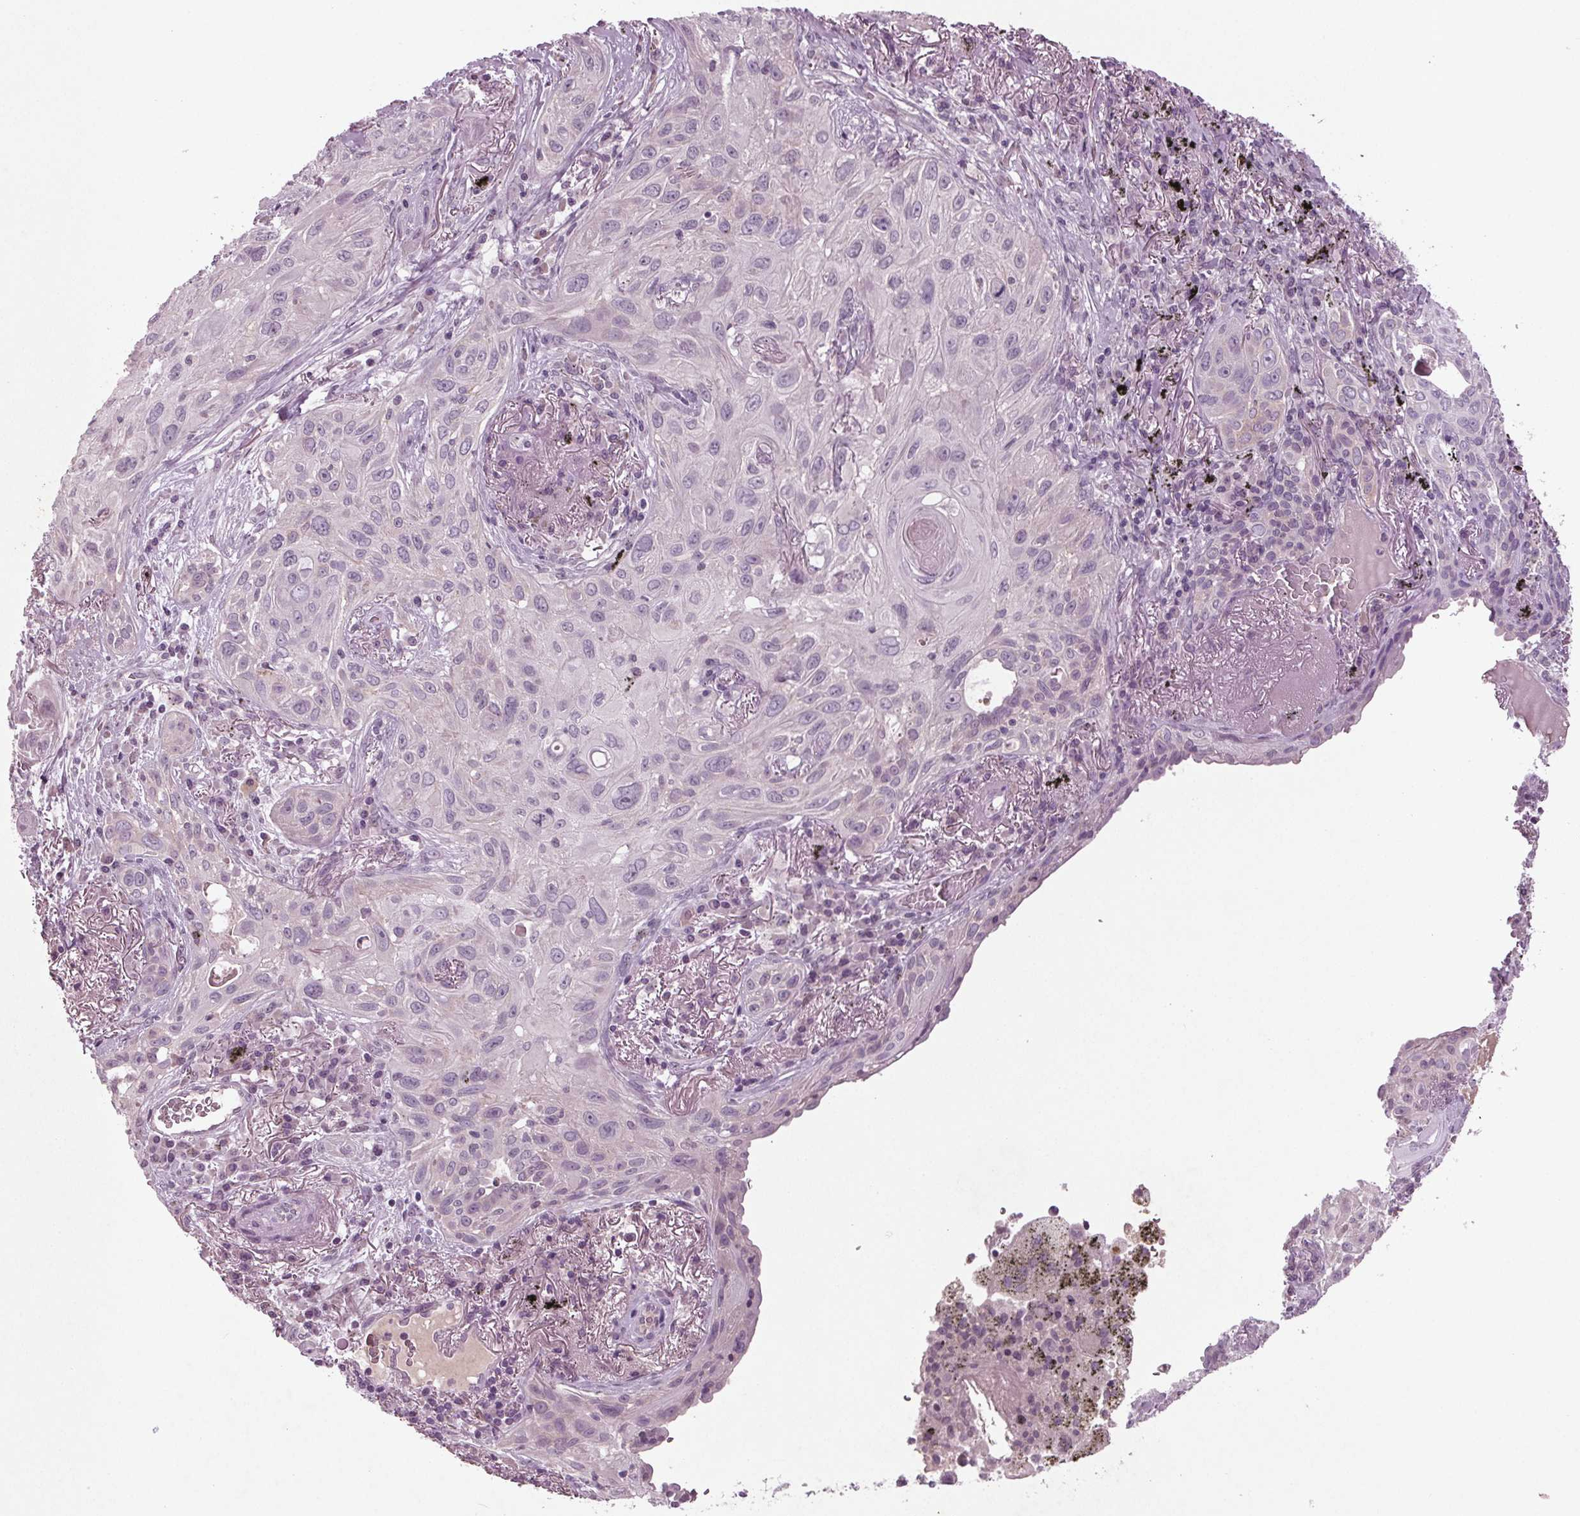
{"staining": {"intensity": "negative", "quantity": "none", "location": "none"}, "tissue": "lung cancer", "cell_type": "Tumor cells", "image_type": "cancer", "snomed": [{"axis": "morphology", "description": "Squamous cell carcinoma, NOS"}, {"axis": "topography", "description": "Lung"}], "caption": "Tumor cells show no significant protein staining in lung squamous cell carcinoma. (DAB immunohistochemistry (IHC) with hematoxylin counter stain).", "gene": "BHLHE22", "patient": {"sex": "male", "age": 79}}